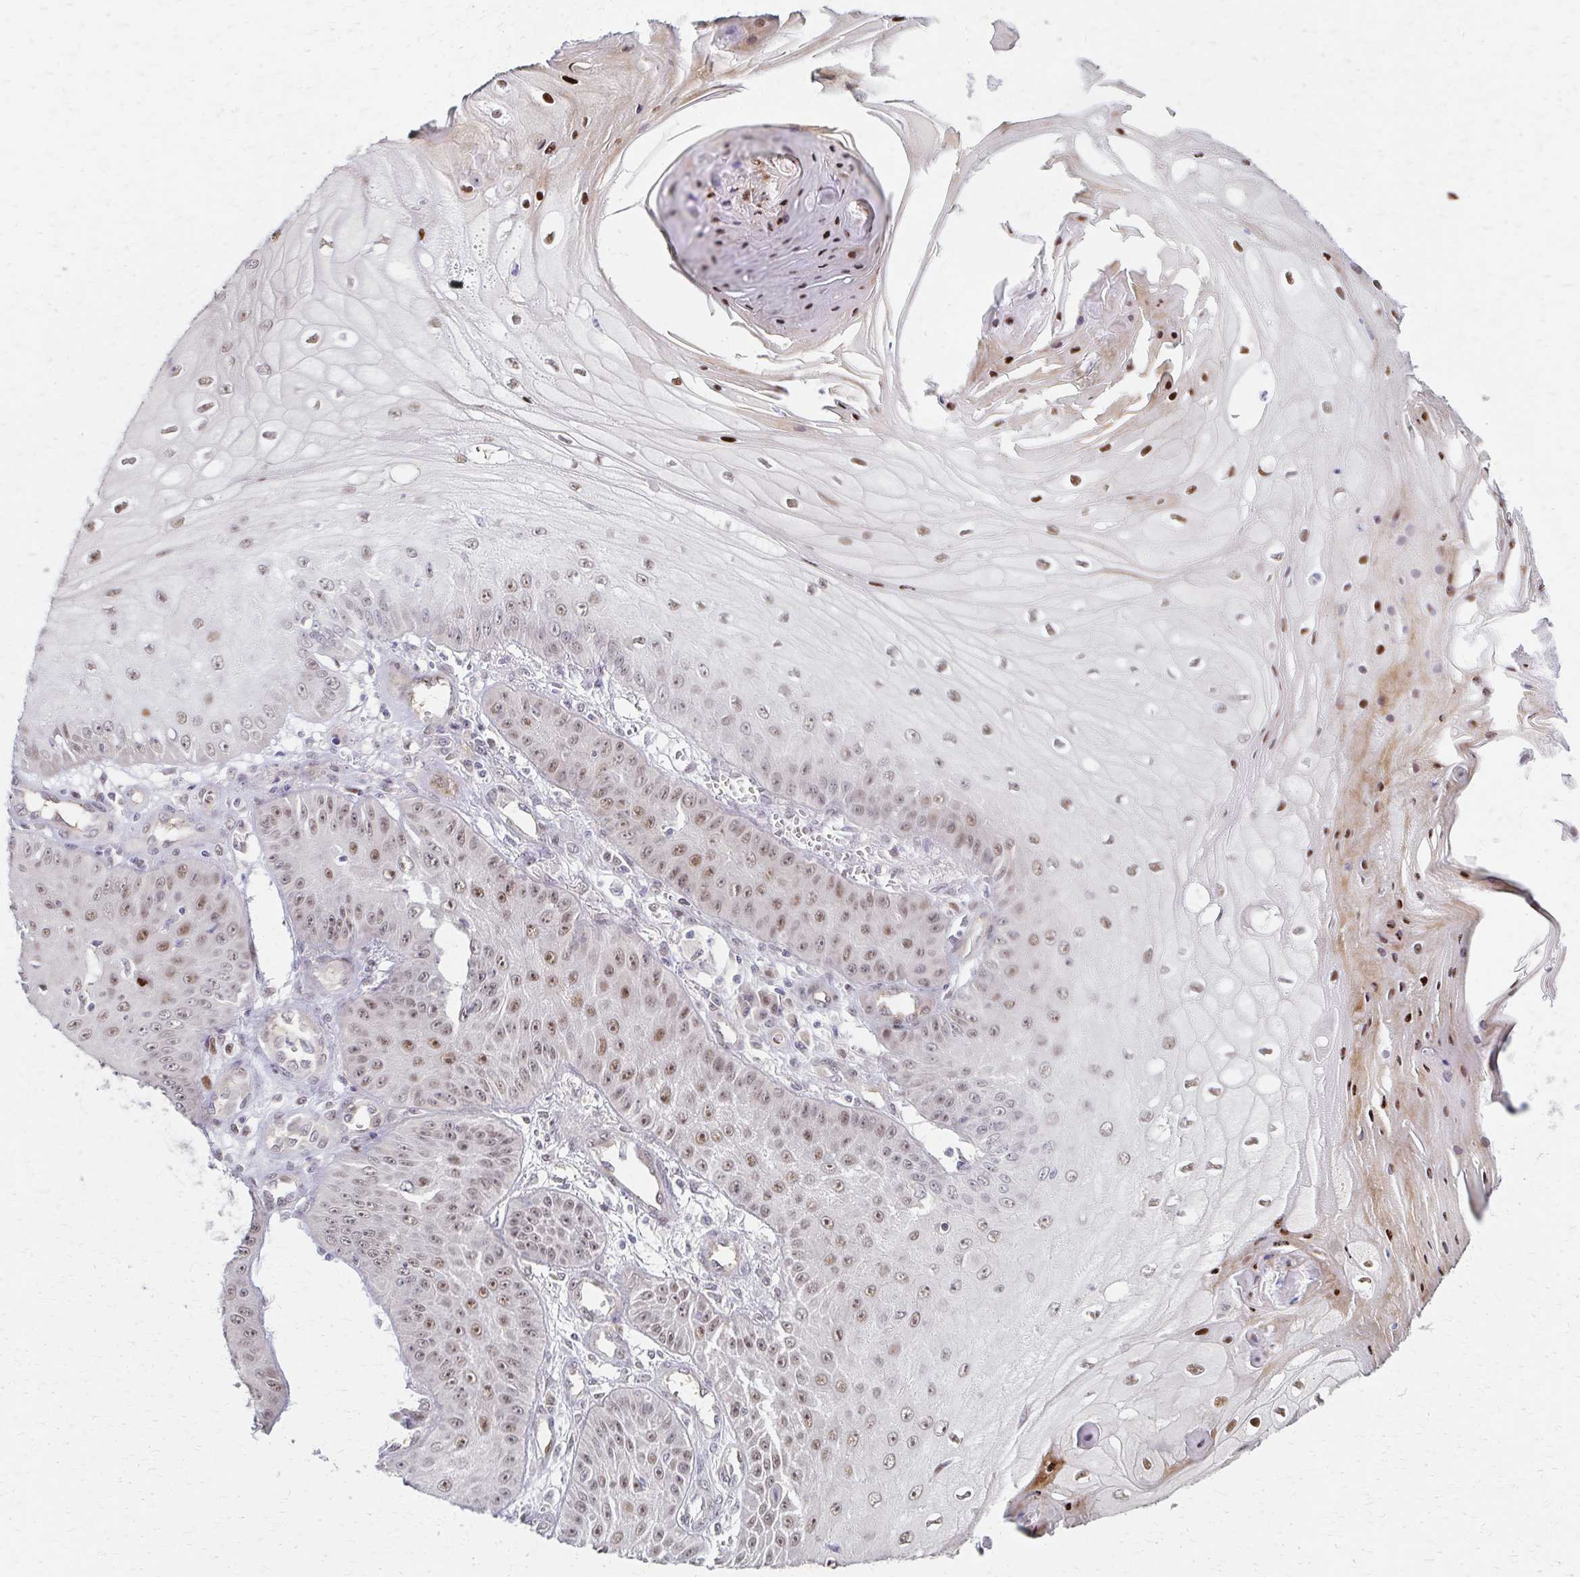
{"staining": {"intensity": "weak", "quantity": ">75%", "location": "nuclear"}, "tissue": "skin cancer", "cell_type": "Tumor cells", "image_type": "cancer", "snomed": [{"axis": "morphology", "description": "Squamous cell carcinoma, NOS"}, {"axis": "topography", "description": "Skin"}], "caption": "Immunohistochemistry (IHC) (DAB) staining of human skin cancer displays weak nuclear protein expression in about >75% of tumor cells.", "gene": "PSMD7", "patient": {"sex": "male", "age": 70}}